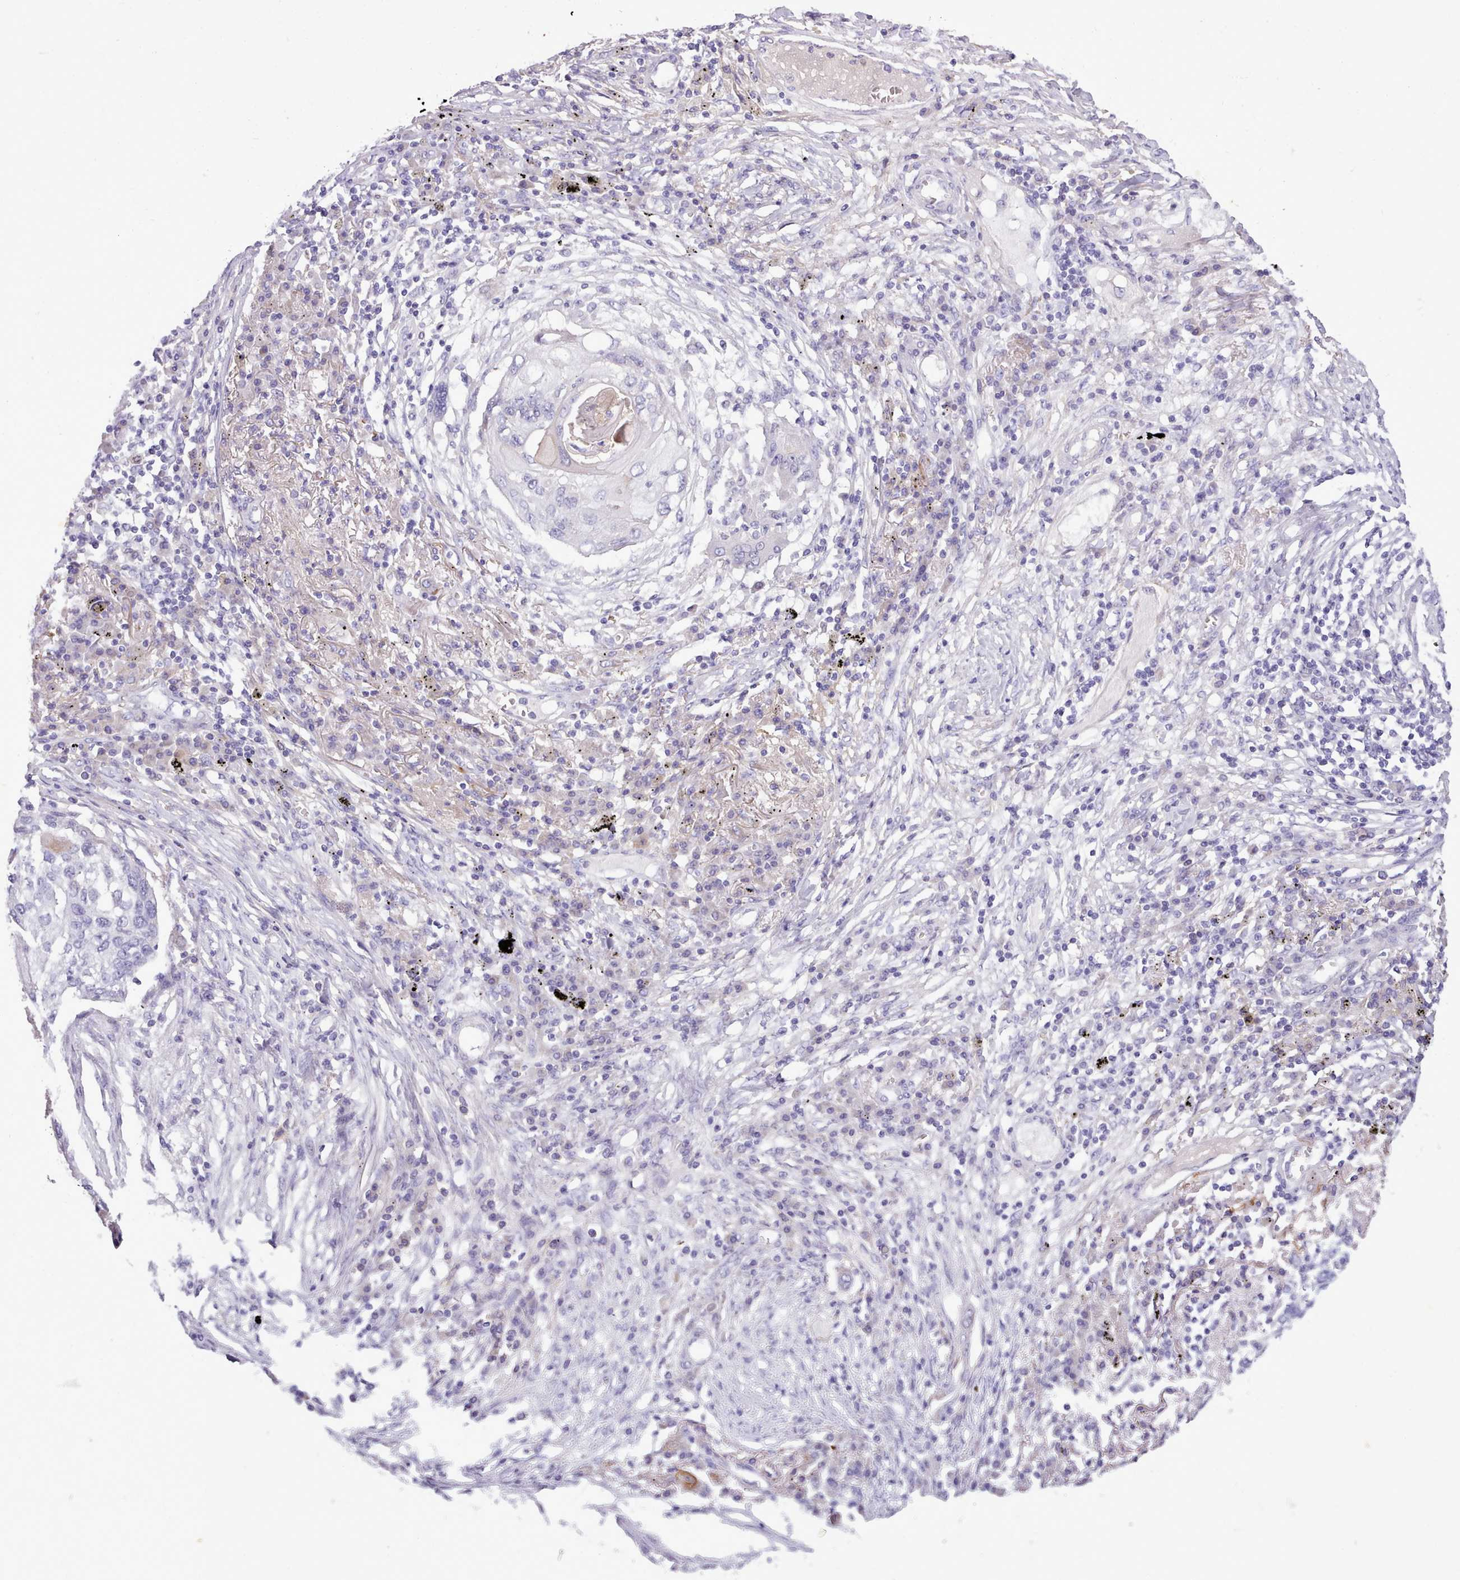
{"staining": {"intensity": "negative", "quantity": "none", "location": "none"}, "tissue": "lung cancer", "cell_type": "Tumor cells", "image_type": "cancer", "snomed": [{"axis": "morphology", "description": "Squamous cell carcinoma, NOS"}, {"axis": "topography", "description": "Lung"}], "caption": "This is an immunohistochemistry micrograph of lung squamous cell carcinoma. There is no expression in tumor cells.", "gene": "CYP2A13", "patient": {"sex": "female", "age": 63}}